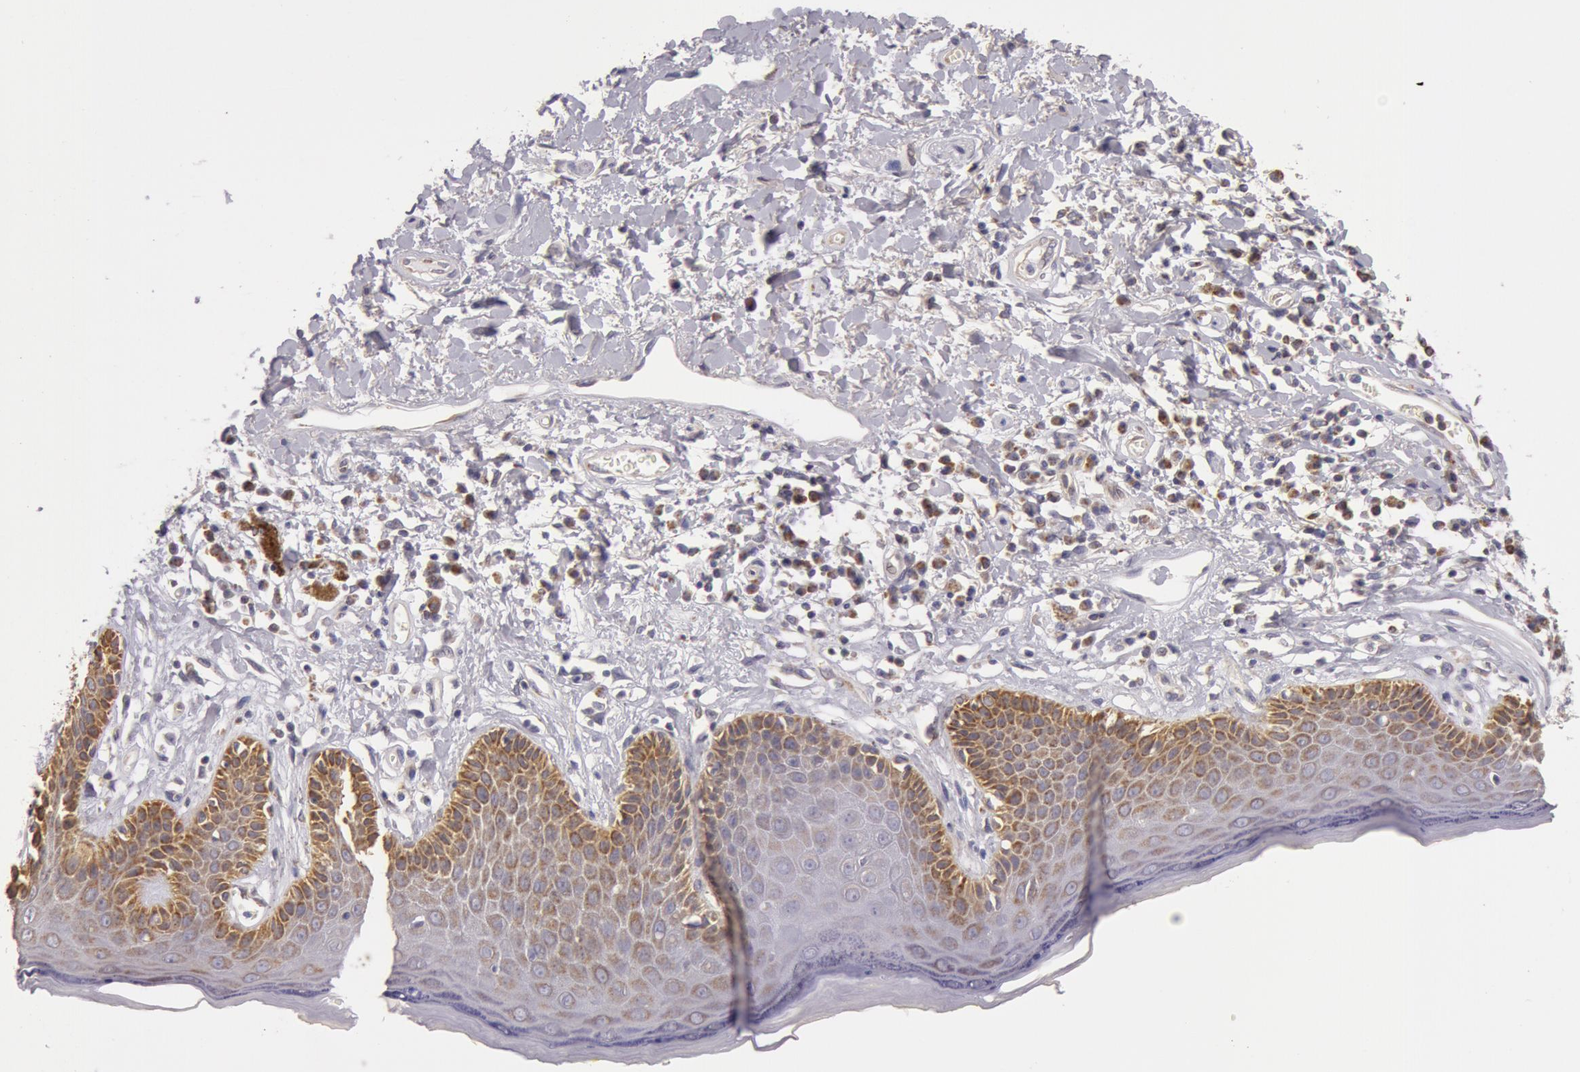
{"staining": {"intensity": "moderate", "quantity": "25%-75%", "location": "cytoplasmic/membranous"}, "tissue": "skin", "cell_type": "Epidermal cells", "image_type": "normal", "snomed": [{"axis": "morphology", "description": "Normal tissue, NOS"}, {"axis": "topography", "description": "Skin"}, {"axis": "topography", "description": "Anal"}], "caption": "IHC micrograph of benign skin stained for a protein (brown), which shows medium levels of moderate cytoplasmic/membranous staining in about 25%-75% of epidermal cells.", "gene": "KRT18", "patient": {"sex": "male", "age": 61}}